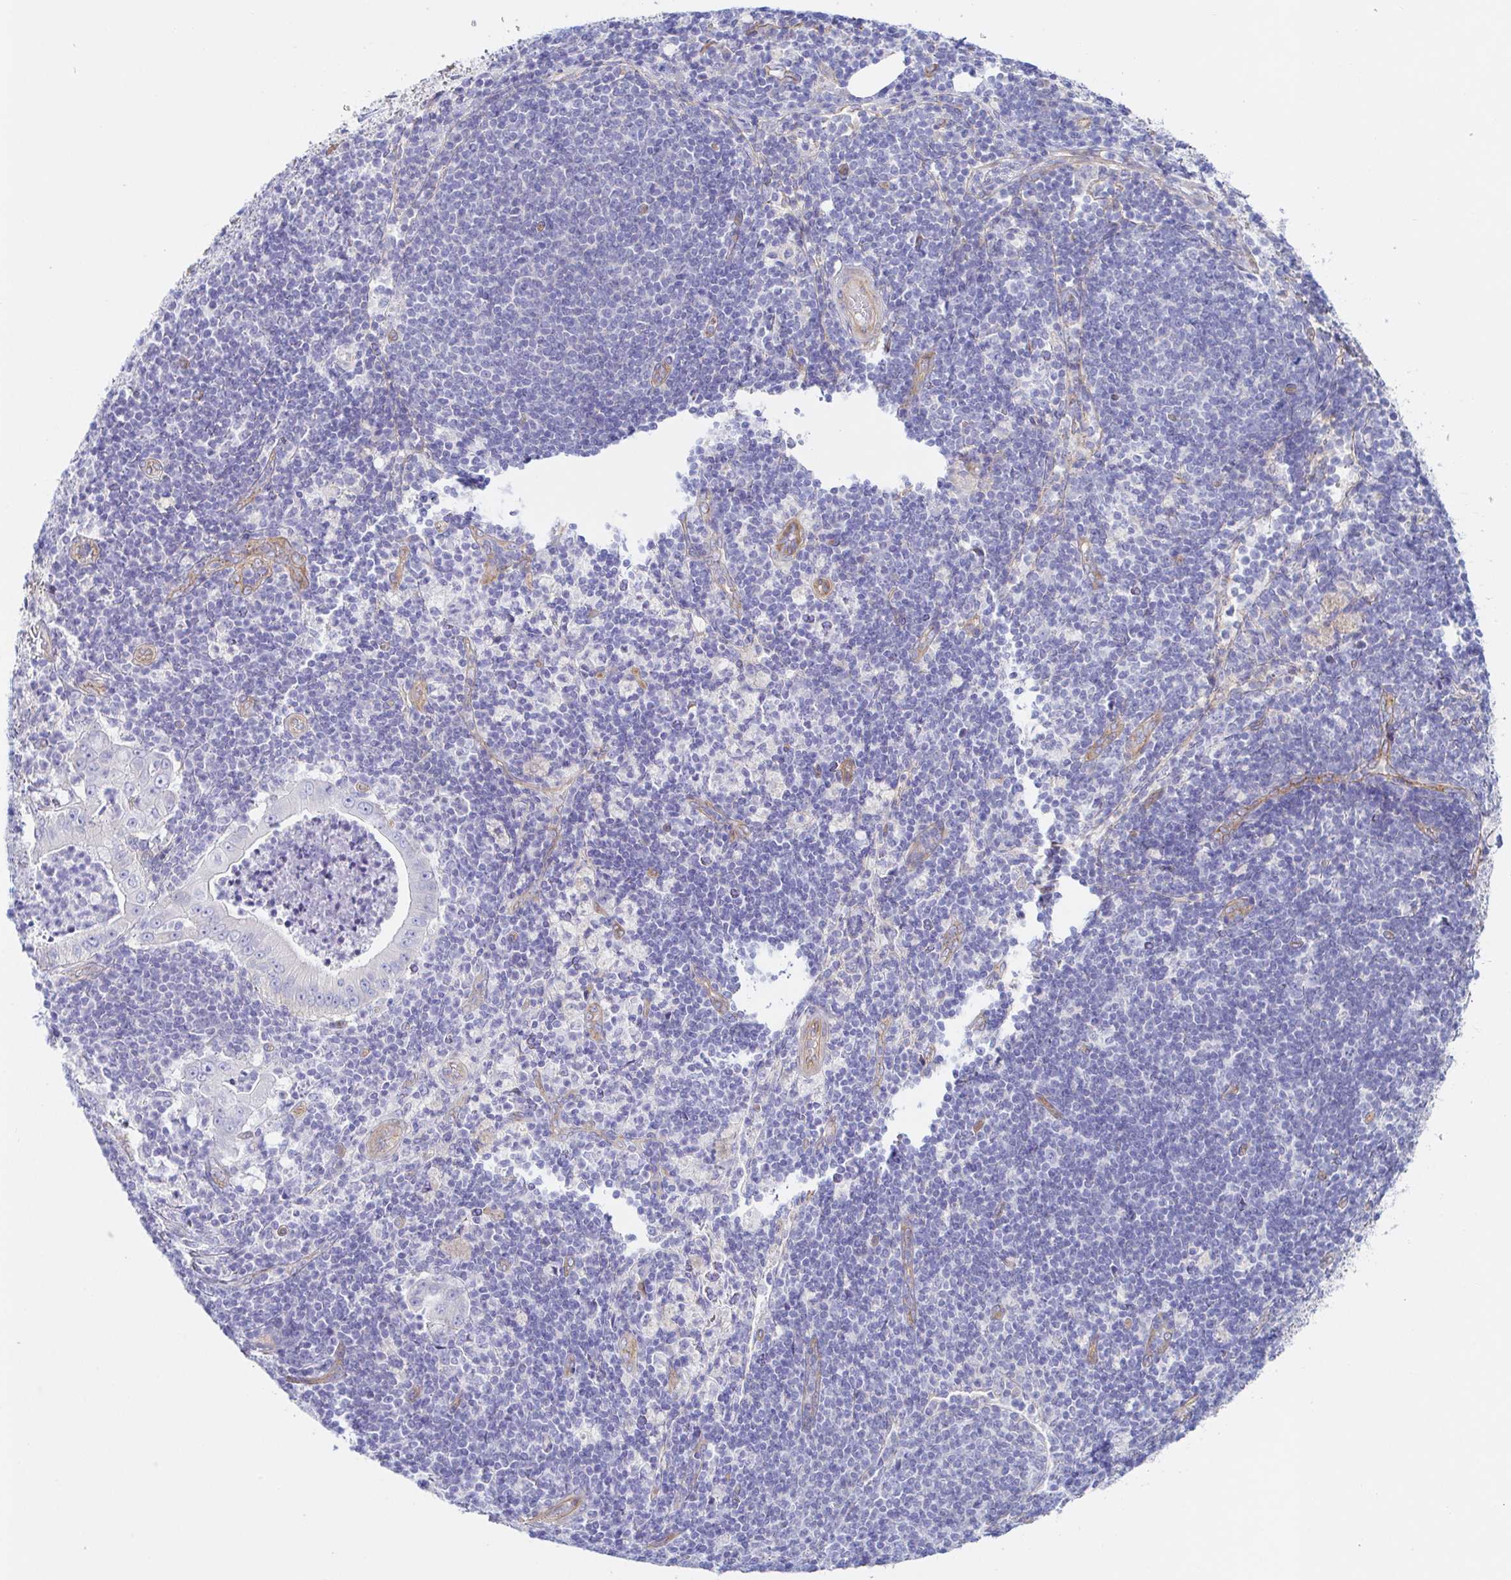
{"staining": {"intensity": "negative", "quantity": "none", "location": "none"}, "tissue": "pancreatic cancer", "cell_type": "Tumor cells", "image_type": "cancer", "snomed": [{"axis": "morphology", "description": "Adenocarcinoma, NOS"}, {"axis": "topography", "description": "Pancreas"}], "caption": "DAB (3,3'-diaminobenzidine) immunohistochemical staining of human adenocarcinoma (pancreatic) reveals no significant expression in tumor cells. The staining is performed using DAB brown chromogen with nuclei counter-stained in using hematoxylin.", "gene": "ARL4D", "patient": {"sex": "male", "age": 71}}